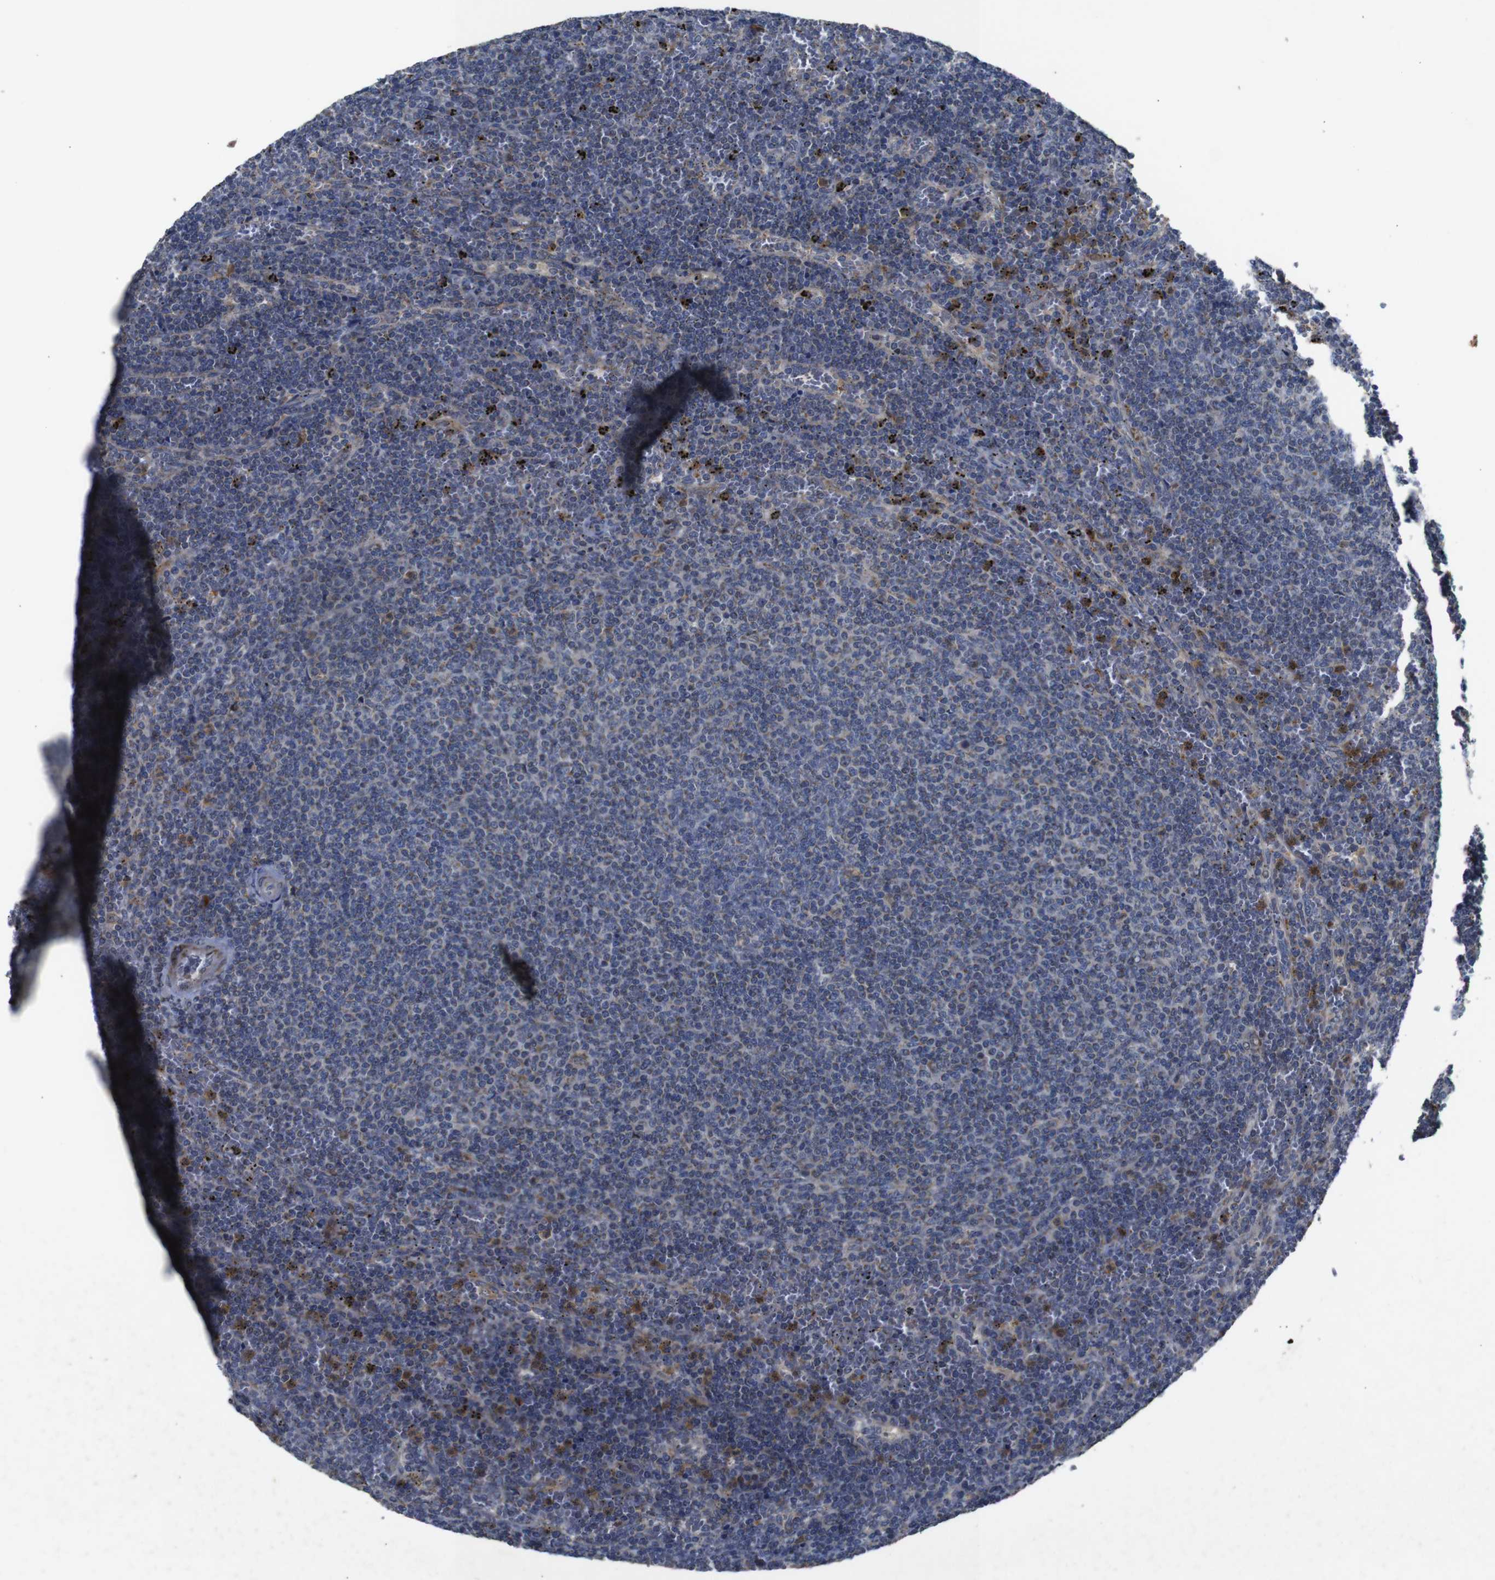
{"staining": {"intensity": "moderate", "quantity": "25%-75%", "location": "cytoplasmic/membranous"}, "tissue": "lymphoma", "cell_type": "Tumor cells", "image_type": "cancer", "snomed": [{"axis": "morphology", "description": "Malignant lymphoma, non-Hodgkin's type, Low grade"}, {"axis": "topography", "description": "Spleen"}], "caption": "A photomicrograph showing moderate cytoplasmic/membranous staining in approximately 25%-75% of tumor cells in malignant lymphoma, non-Hodgkin's type (low-grade), as visualized by brown immunohistochemical staining.", "gene": "CHST10", "patient": {"sex": "female", "age": 50}}